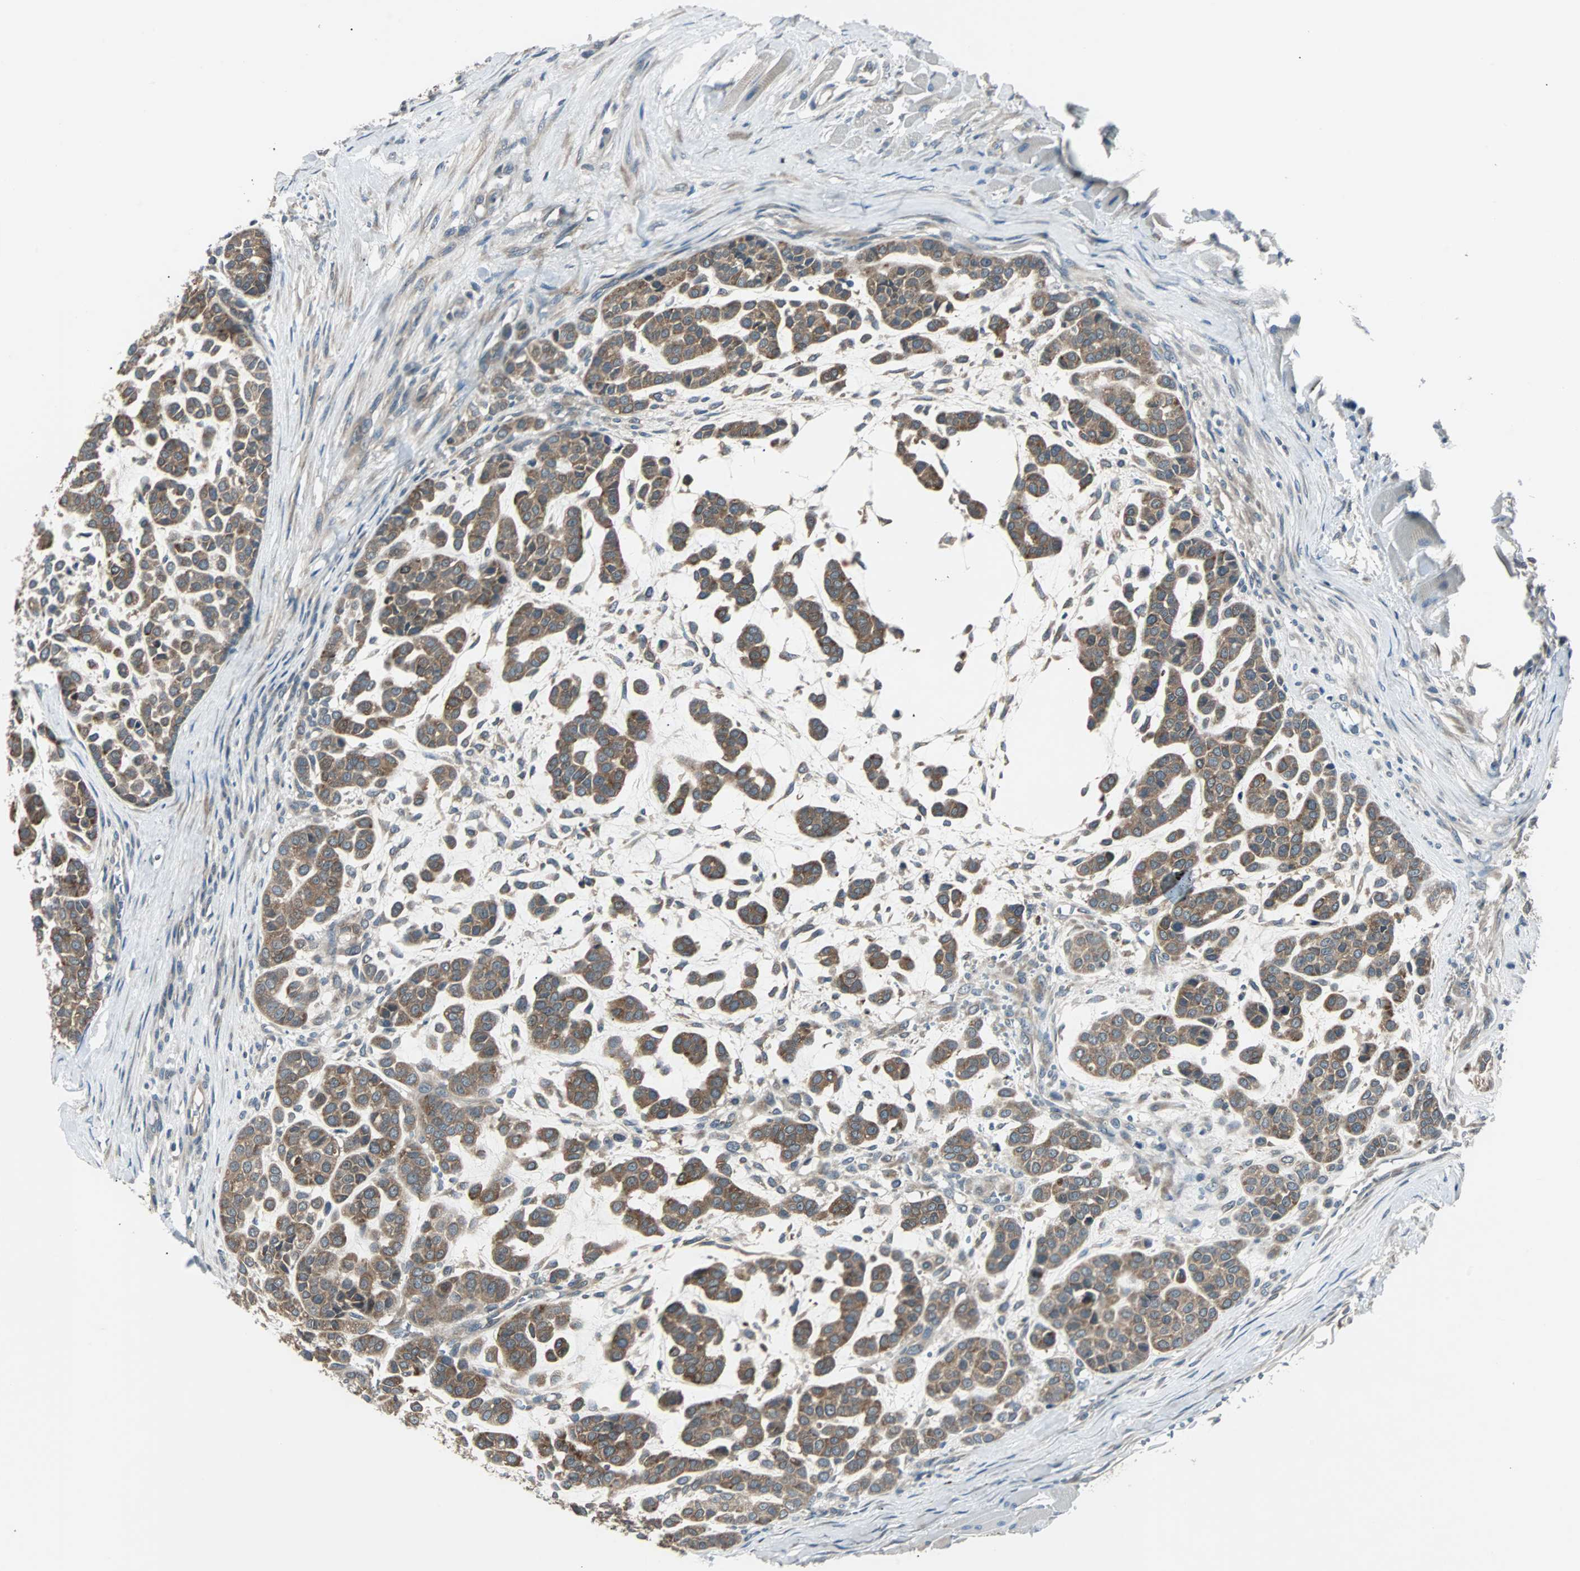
{"staining": {"intensity": "moderate", "quantity": ">75%", "location": "cytoplasmic/membranous"}, "tissue": "head and neck cancer", "cell_type": "Tumor cells", "image_type": "cancer", "snomed": [{"axis": "morphology", "description": "Adenocarcinoma, NOS"}, {"axis": "morphology", "description": "Adenoma, NOS"}, {"axis": "topography", "description": "Head-Neck"}], "caption": "This histopathology image shows IHC staining of human adenocarcinoma (head and neck), with medium moderate cytoplasmic/membranous positivity in about >75% of tumor cells.", "gene": "ARF1", "patient": {"sex": "female", "age": 55}}